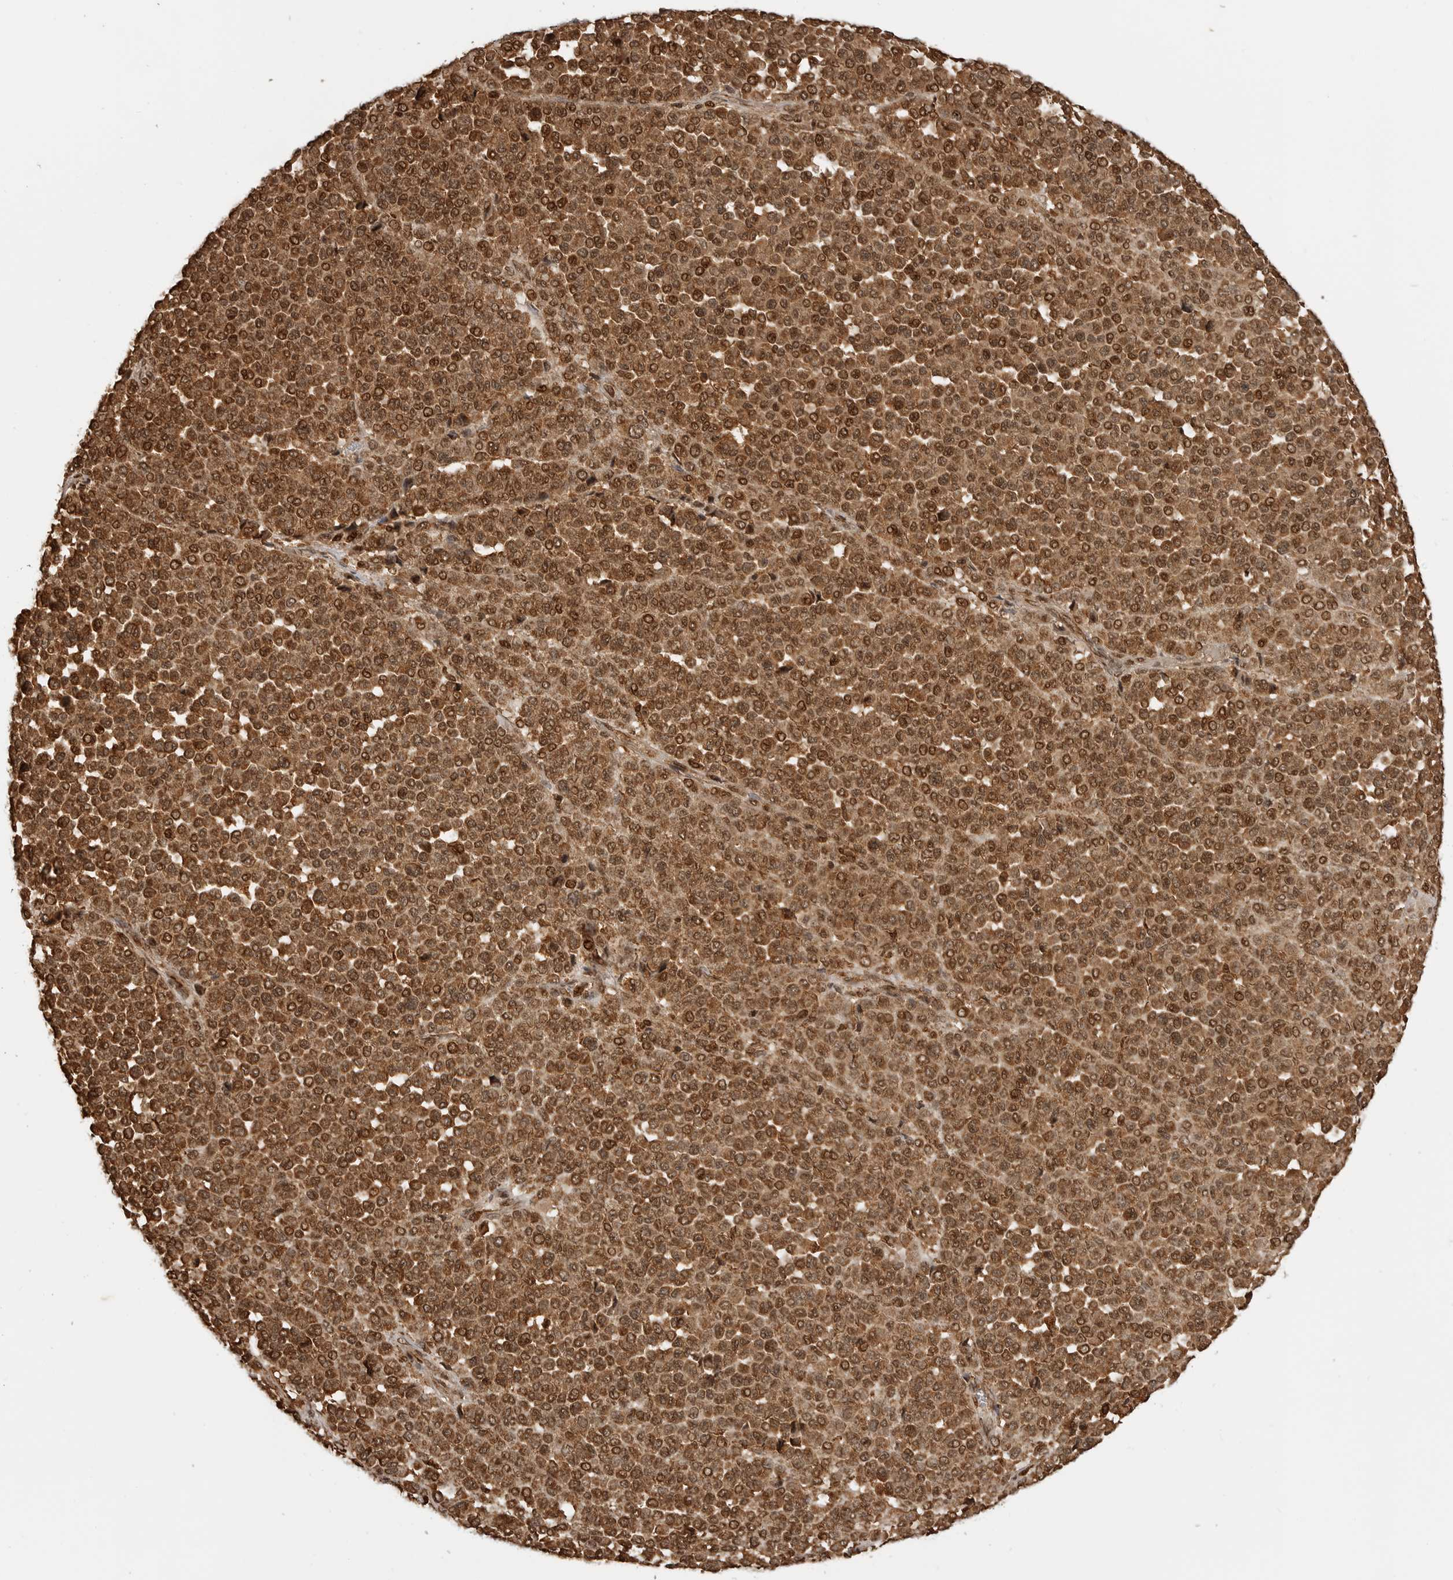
{"staining": {"intensity": "moderate", "quantity": ">75%", "location": "cytoplasmic/membranous,nuclear"}, "tissue": "melanoma", "cell_type": "Tumor cells", "image_type": "cancer", "snomed": [{"axis": "morphology", "description": "Malignant melanoma, Metastatic site"}, {"axis": "topography", "description": "Pancreas"}], "caption": "The immunohistochemical stain highlights moderate cytoplasmic/membranous and nuclear positivity in tumor cells of melanoma tissue. Using DAB (brown) and hematoxylin (blue) stains, captured at high magnification using brightfield microscopy.", "gene": "BMP2K", "patient": {"sex": "female", "age": 30}}